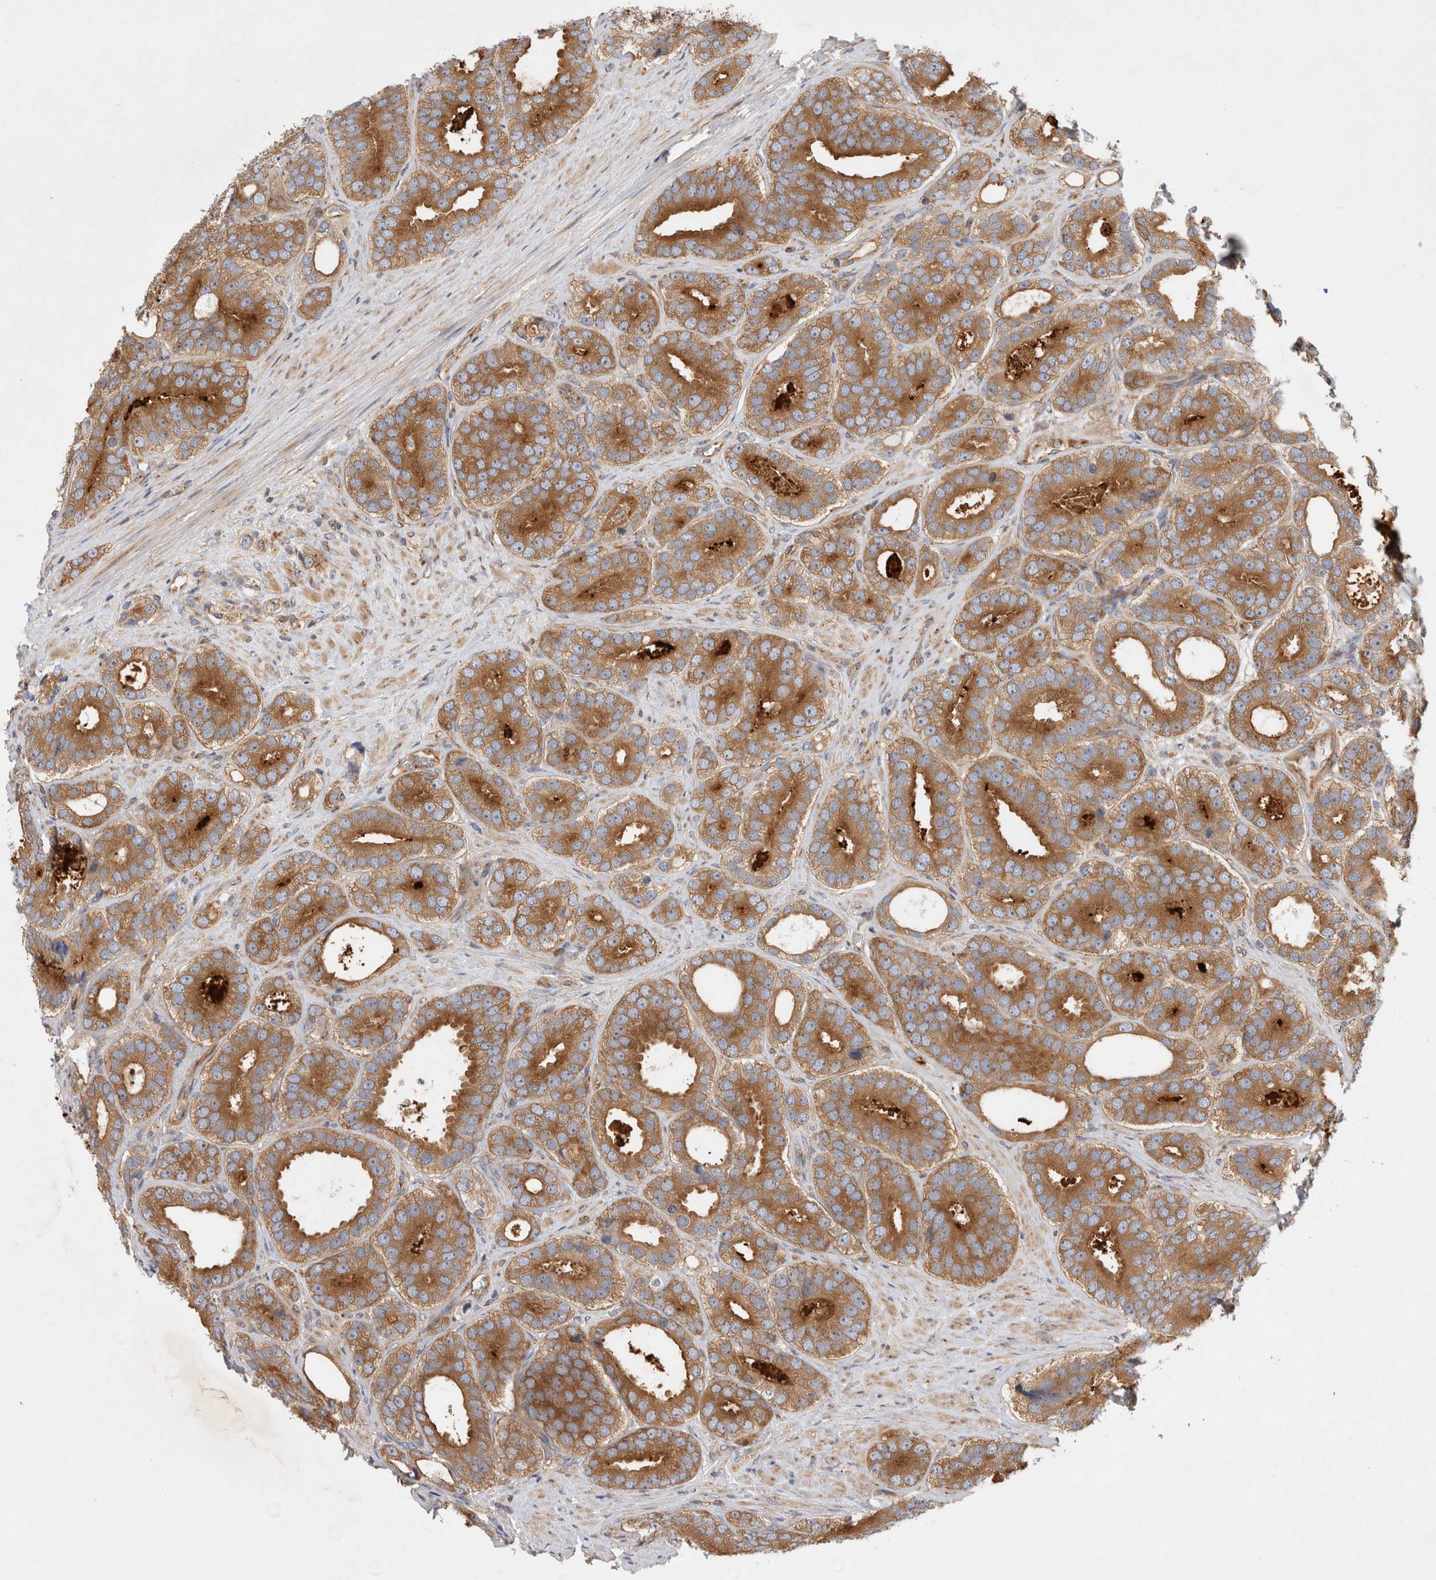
{"staining": {"intensity": "strong", "quantity": ">75%", "location": "cytoplasmic/membranous"}, "tissue": "prostate cancer", "cell_type": "Tumor cells", "image_type": "cancer", "snomed": [{"axis": "morphology", "description": "Adenocarcinoma, High grade"}, {"axis": "topography", "description": "Prostate"}], "caption": "Immunohistochemistry (DAB) staining of human prostate cancer (high-grade adenocarcinoma) exhibits strong cytoplasmic/membranous protein staining in about >75% of tumor cells.", "gene": "GPR150", "patient": {"sex": "male", "age": 56}}